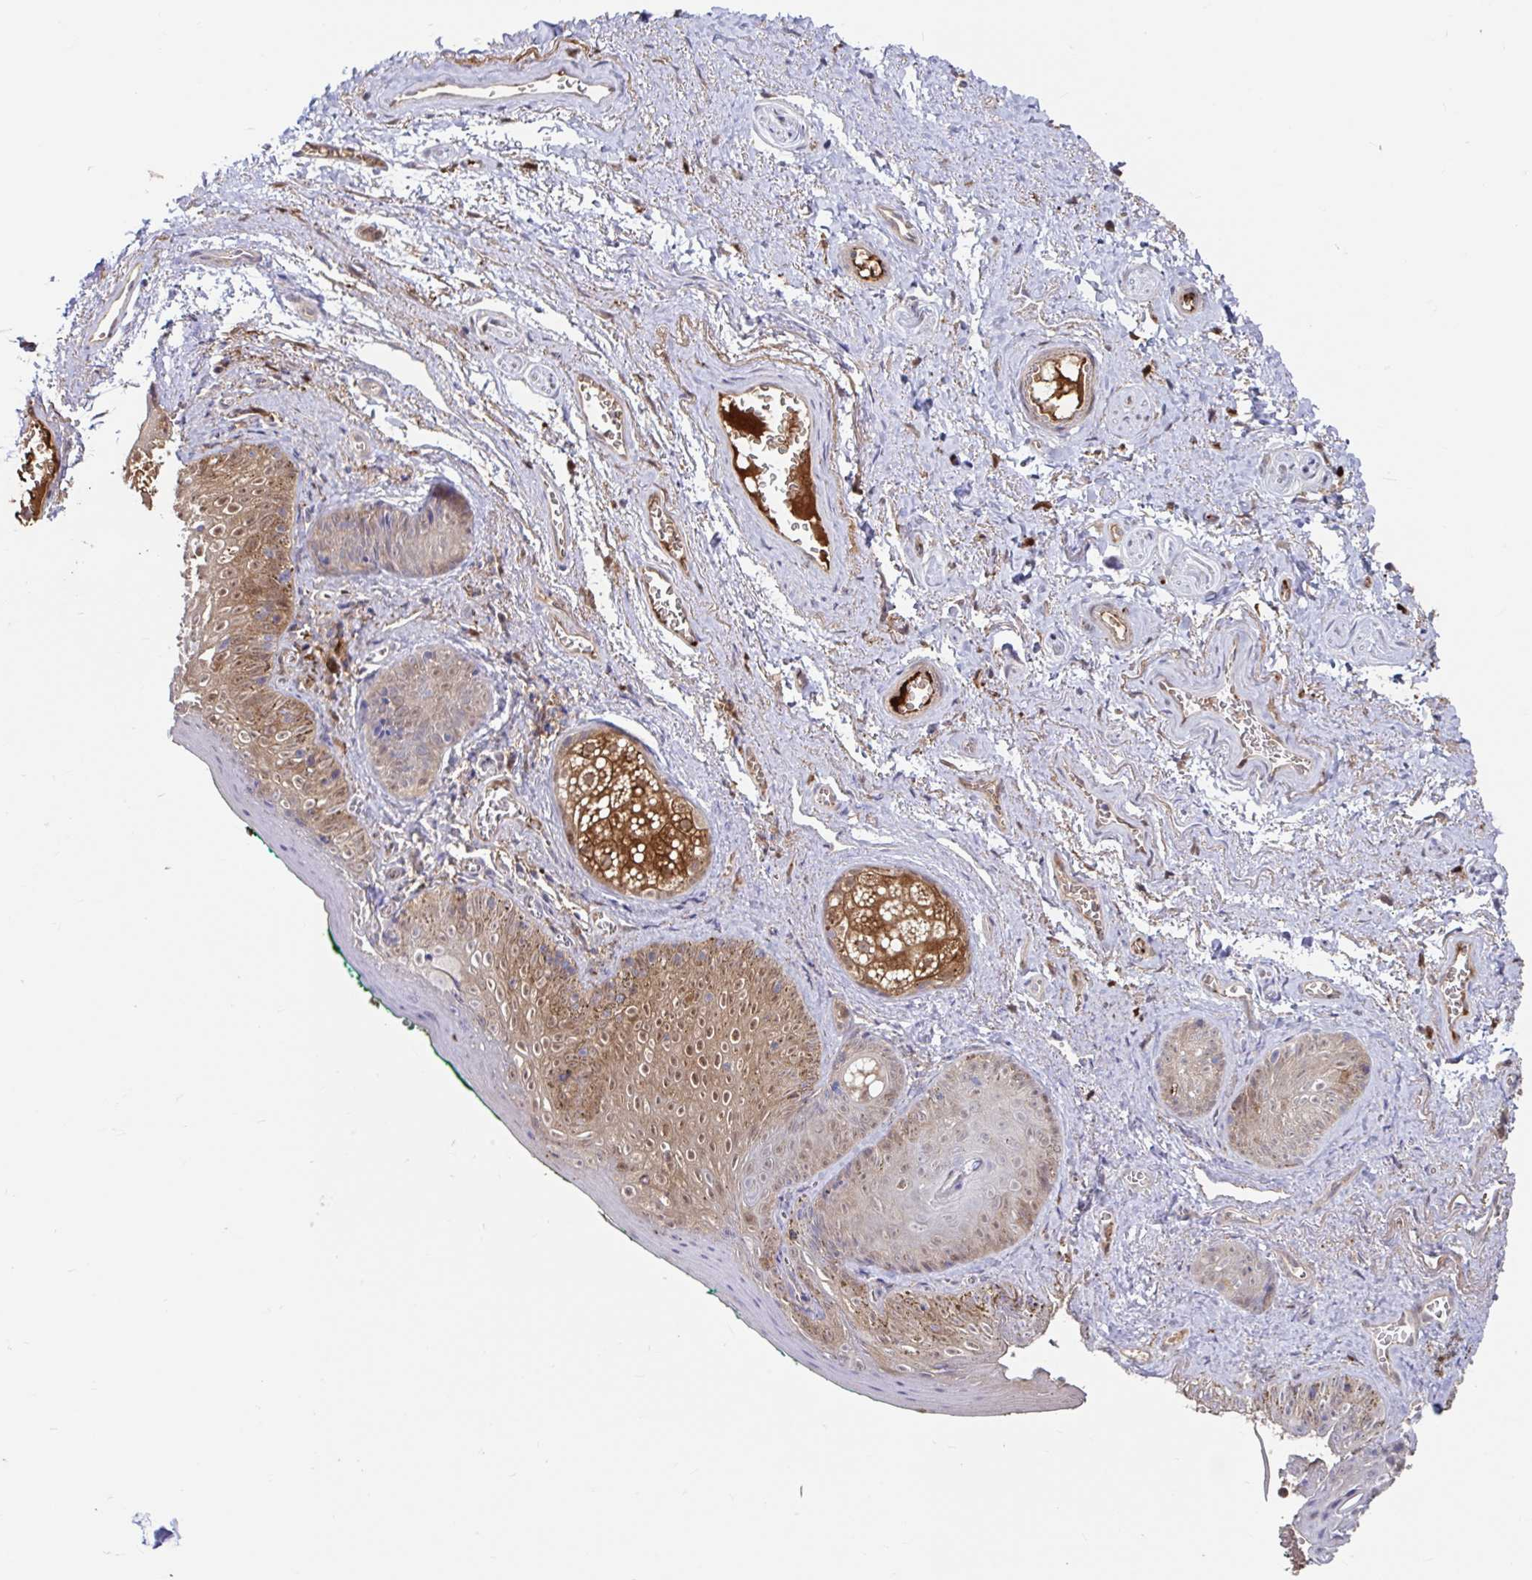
{"staining": {"intensity": "moderate", "quantity": ">75%", "location": "cytoplasmic/membranous,nuclear"}, "tissue": "vagina", "cell_type": "Squamous epithelial cells", "image_type": "normal", "snomed": [{"axis": "morphology", "description": "Normal tissue, NOS"}, {"axis": "topography", "description": "Vulva"}, {"axis": "topography", "description": "Vagina"}, {"axis": "topography", "description": "Peripheral nerve tissue"}], "caption": "A brown stain labels moderate cytoplasmic/membranous,nuclear positivity of a protein in squamous epithelial cells of benign vagina. (DAB IHC with brightfield microscopy, high magnification).", "gene": "BLVRA", "patient": {"sex": "female", "age": 66}}